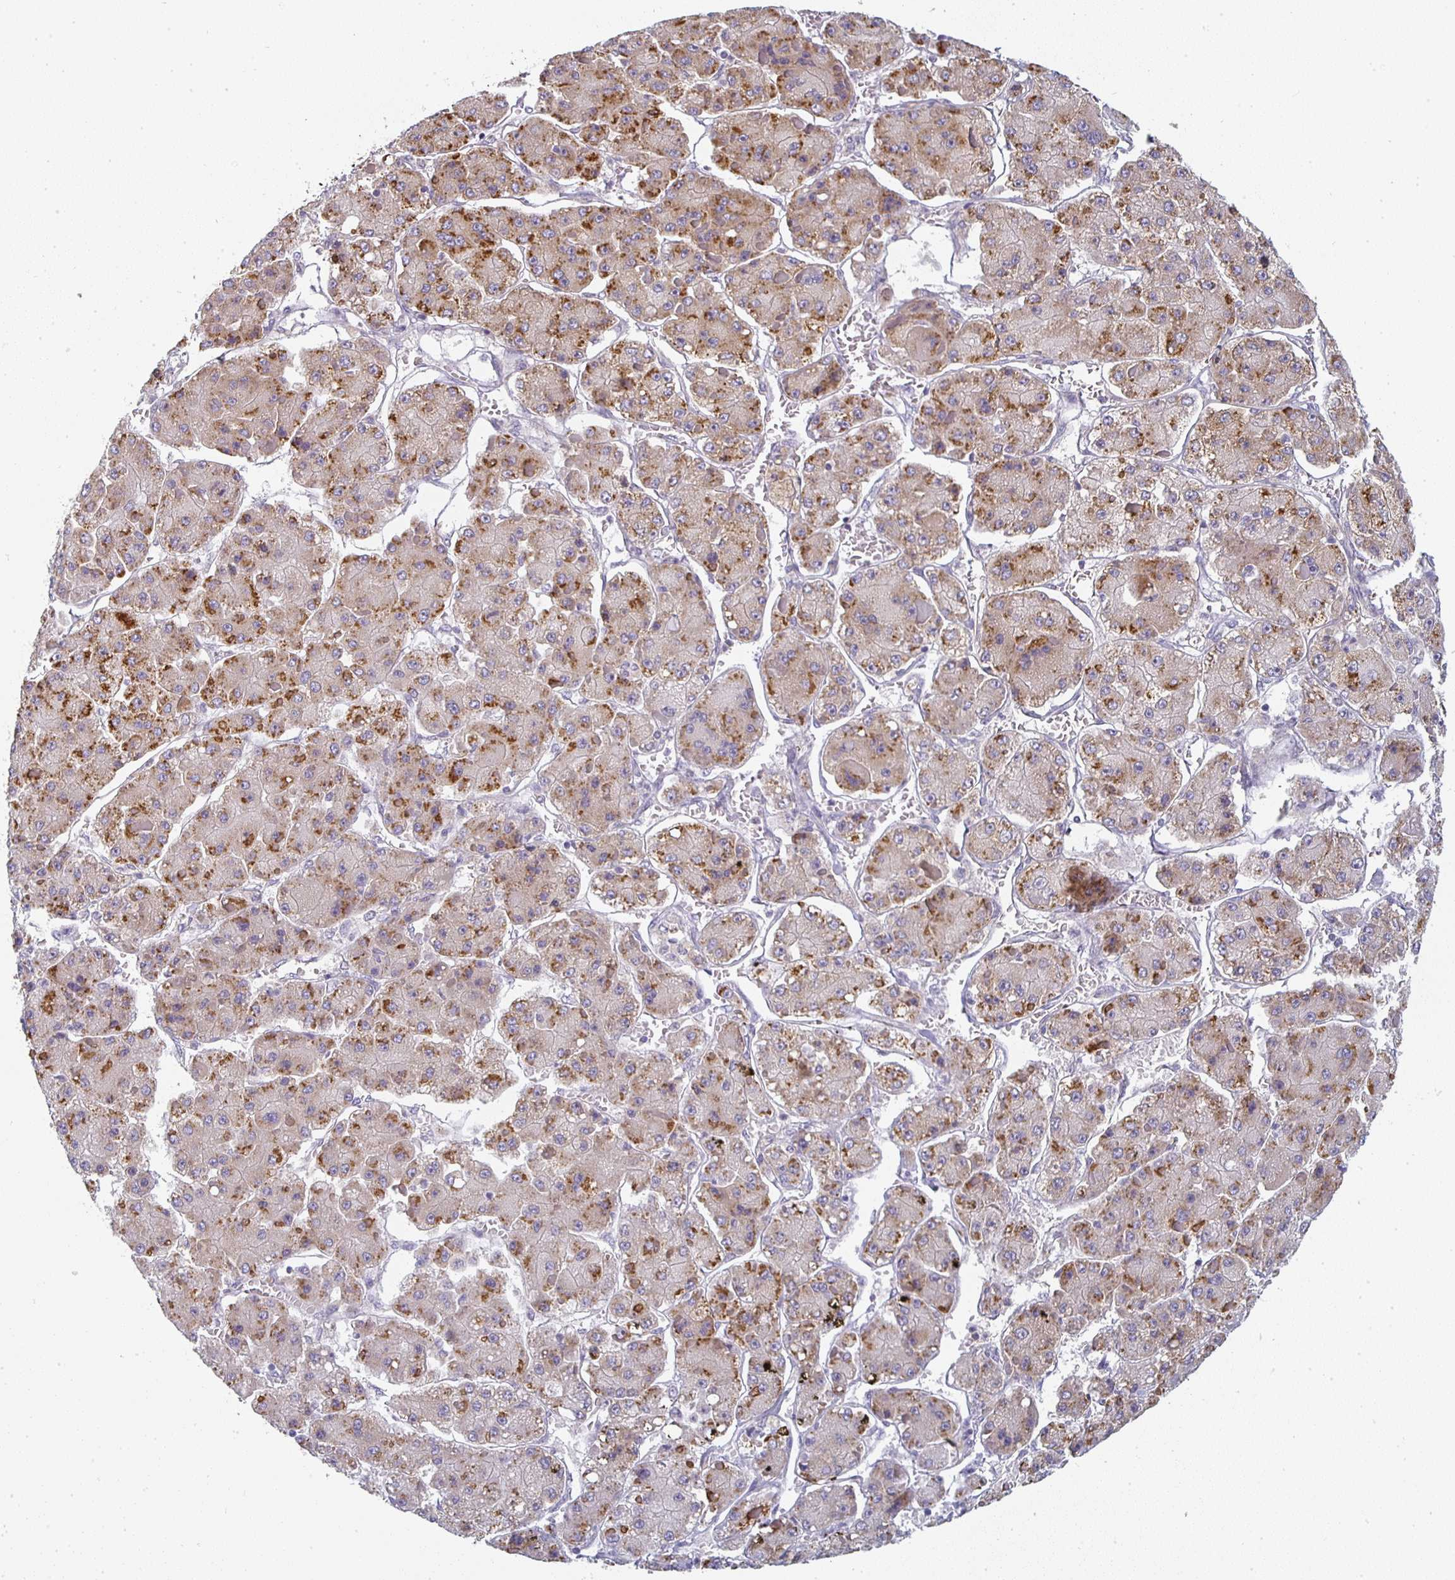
{"staining": {"intensity": "moderate", "quantity": "25%-75%", "location": "cytoplasmic/membranous"}, "tissue": "liver cancer", "cell_type": "Tumor cells", "image_type": "cancer", "snomed": [{"axis": "morphology", "description": "Carcinoma, Hepatocellular, NOS"}, {"axis": "topography", "description": "Liver"}], "caption": "Immunohistochemistry (IHC) of human liver hepatocellular carcinoma displays medium levels of moderate cytoplasmic/membranous expression in approximately 25%-75% of tumor cells.", "gene": "CTHRC1", "patient": {"sex": "female", "age": 73}}